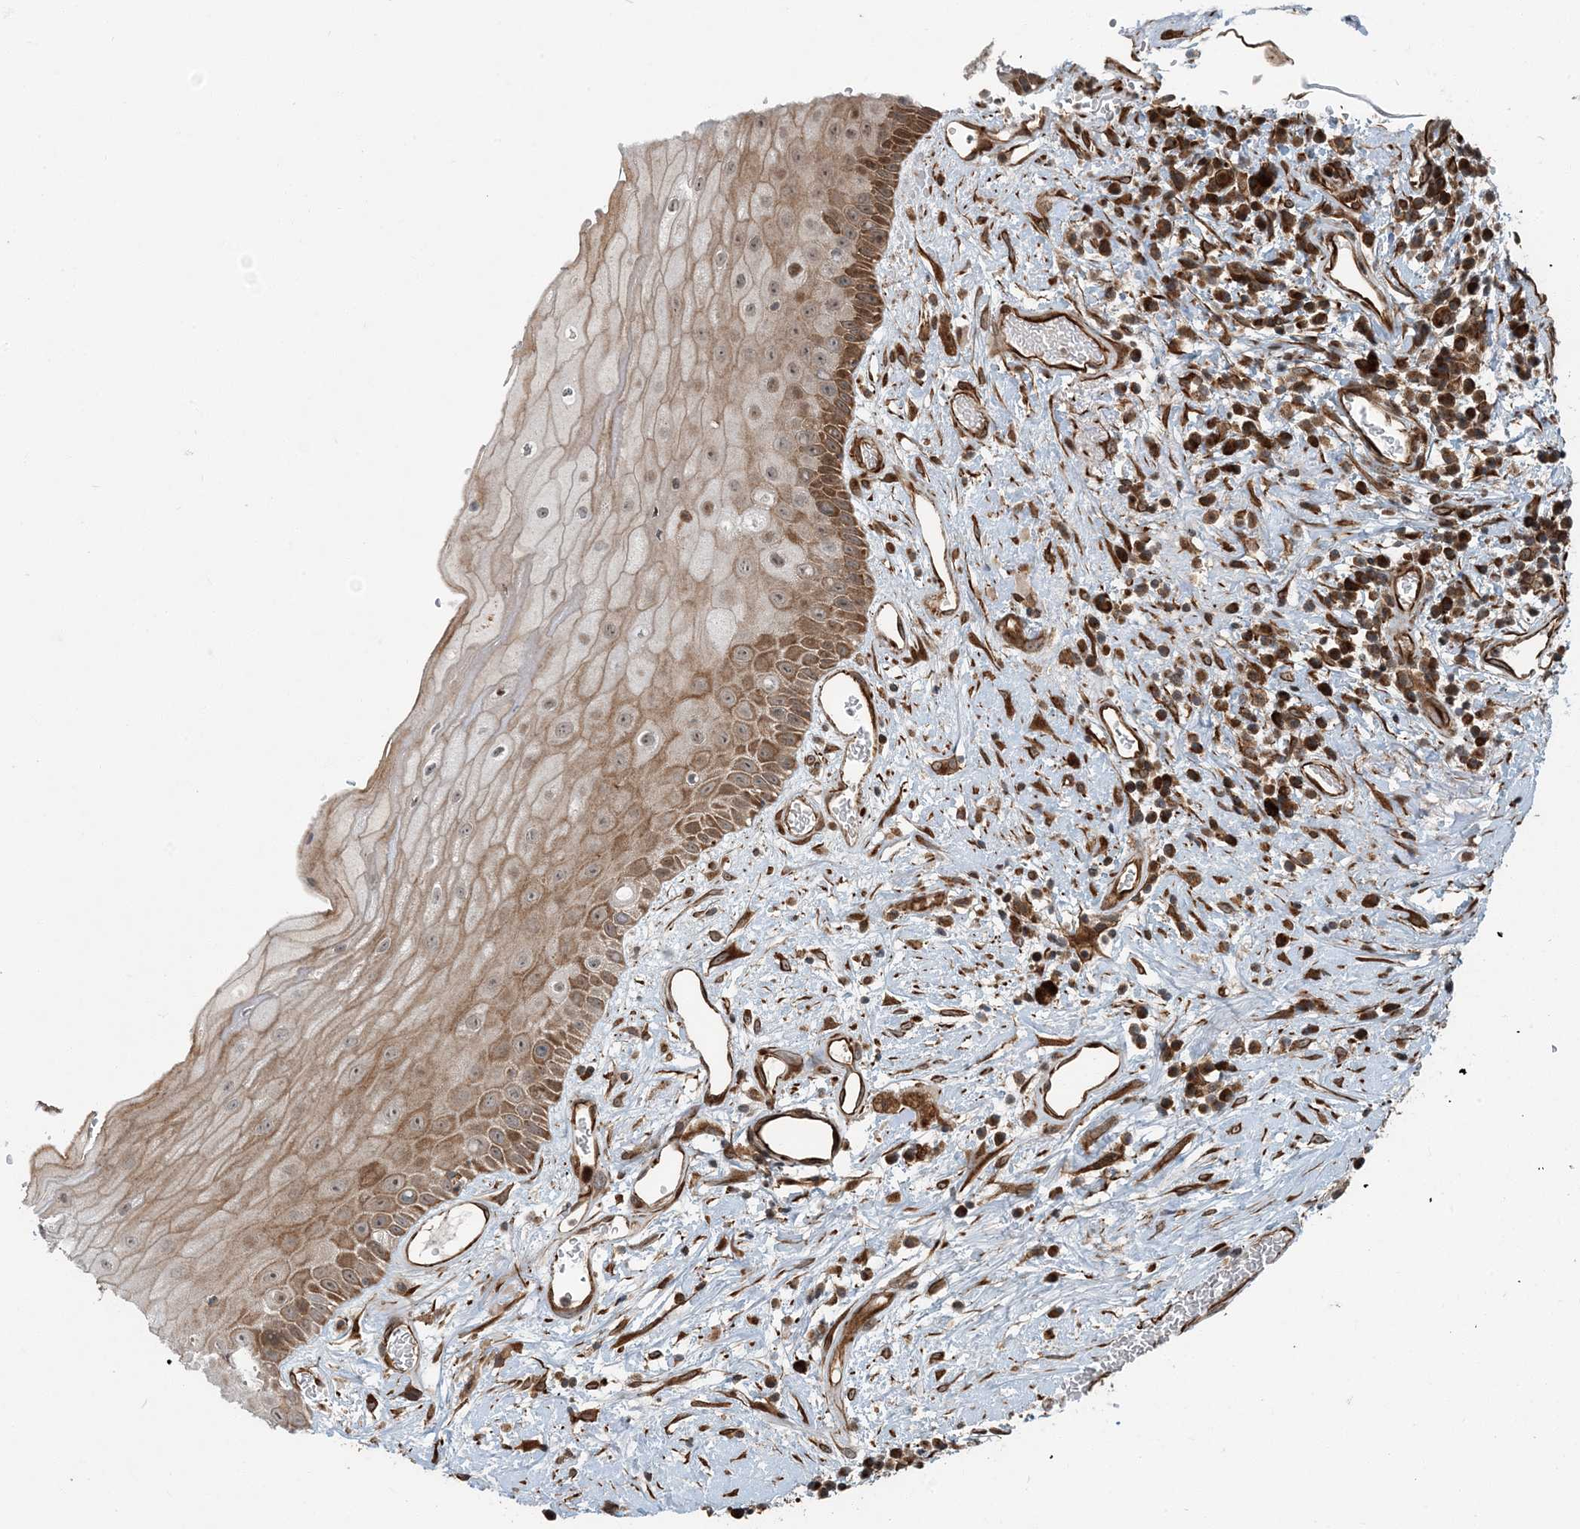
{"staining": {"intensity": "strong", "quantity": "25%-75%", "location": "cytoplasmic/membranous"}, "tissue": "oral mucosa", "cell_type": "Squamous epithelial cells", "image_type": "normal", "snomed": [{"axis": "morphology", "description": "Normal tissue, NOS"}, {"axis": "topography", "description": "Oral tissue"}], "caption": "About 25%-75% of squamous epithelial cells in normal human oral mucosa reveal strong cytoplasmic/membranous protein positivity as visualized by brown immunohistochemical staining.", "gene": "EDEM2", "patient": {"sex": "female", "age": 76}}